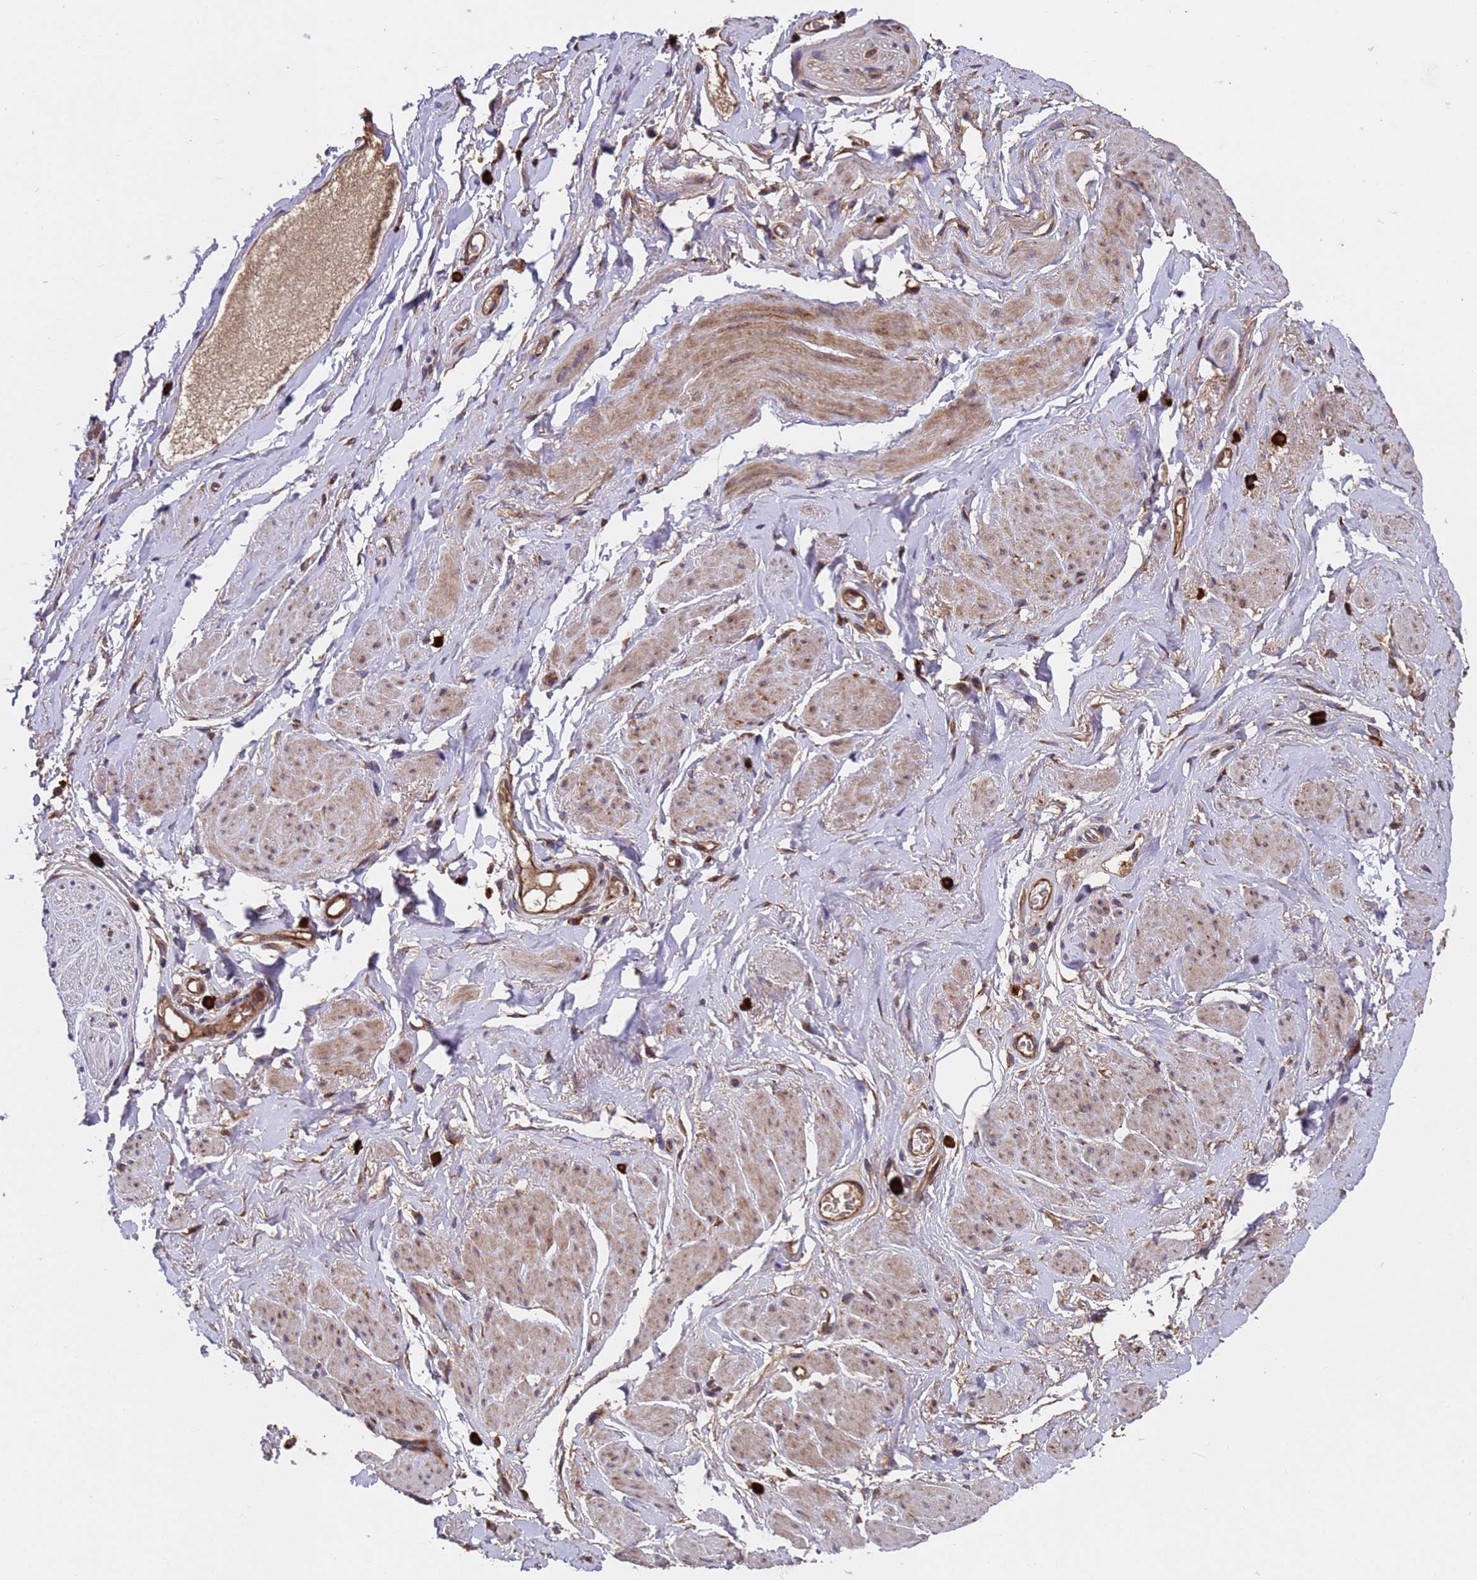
{"staining": {"intensity": "moderate", "quantity": ">75%", "location": "cytoplasmic/membranous"}, "tissue": "adipose tissue", "cell_type": "Adipocytes", "image_type": "normal", "snomed": [{"axis": "morphology", "description": "Normal tissue, NOS"}, {"axis": "morphology", "description": "Adenocarcinoma, NOS"}, {"axis": "topography", "description": "Rectum"}, {"axis": "topography", "description": "Vagina"}, {"axis": "topography", "description": "Peripheral nerve tissue"}], "caption": "Immunohistochemistry (IHC) (DAB (3,3'-diaminobenzidine)) staining of benign human adipose tissue reveals moderate cytoplasmic/membranous protein expression in approximately >75% of adipocytes. Immunohistochemistry (IHC) stains the protein of interest in brown and the nuclei are stained blue.", "gene": "TSR3", "patient": {"sex": "female", "age": 71}}